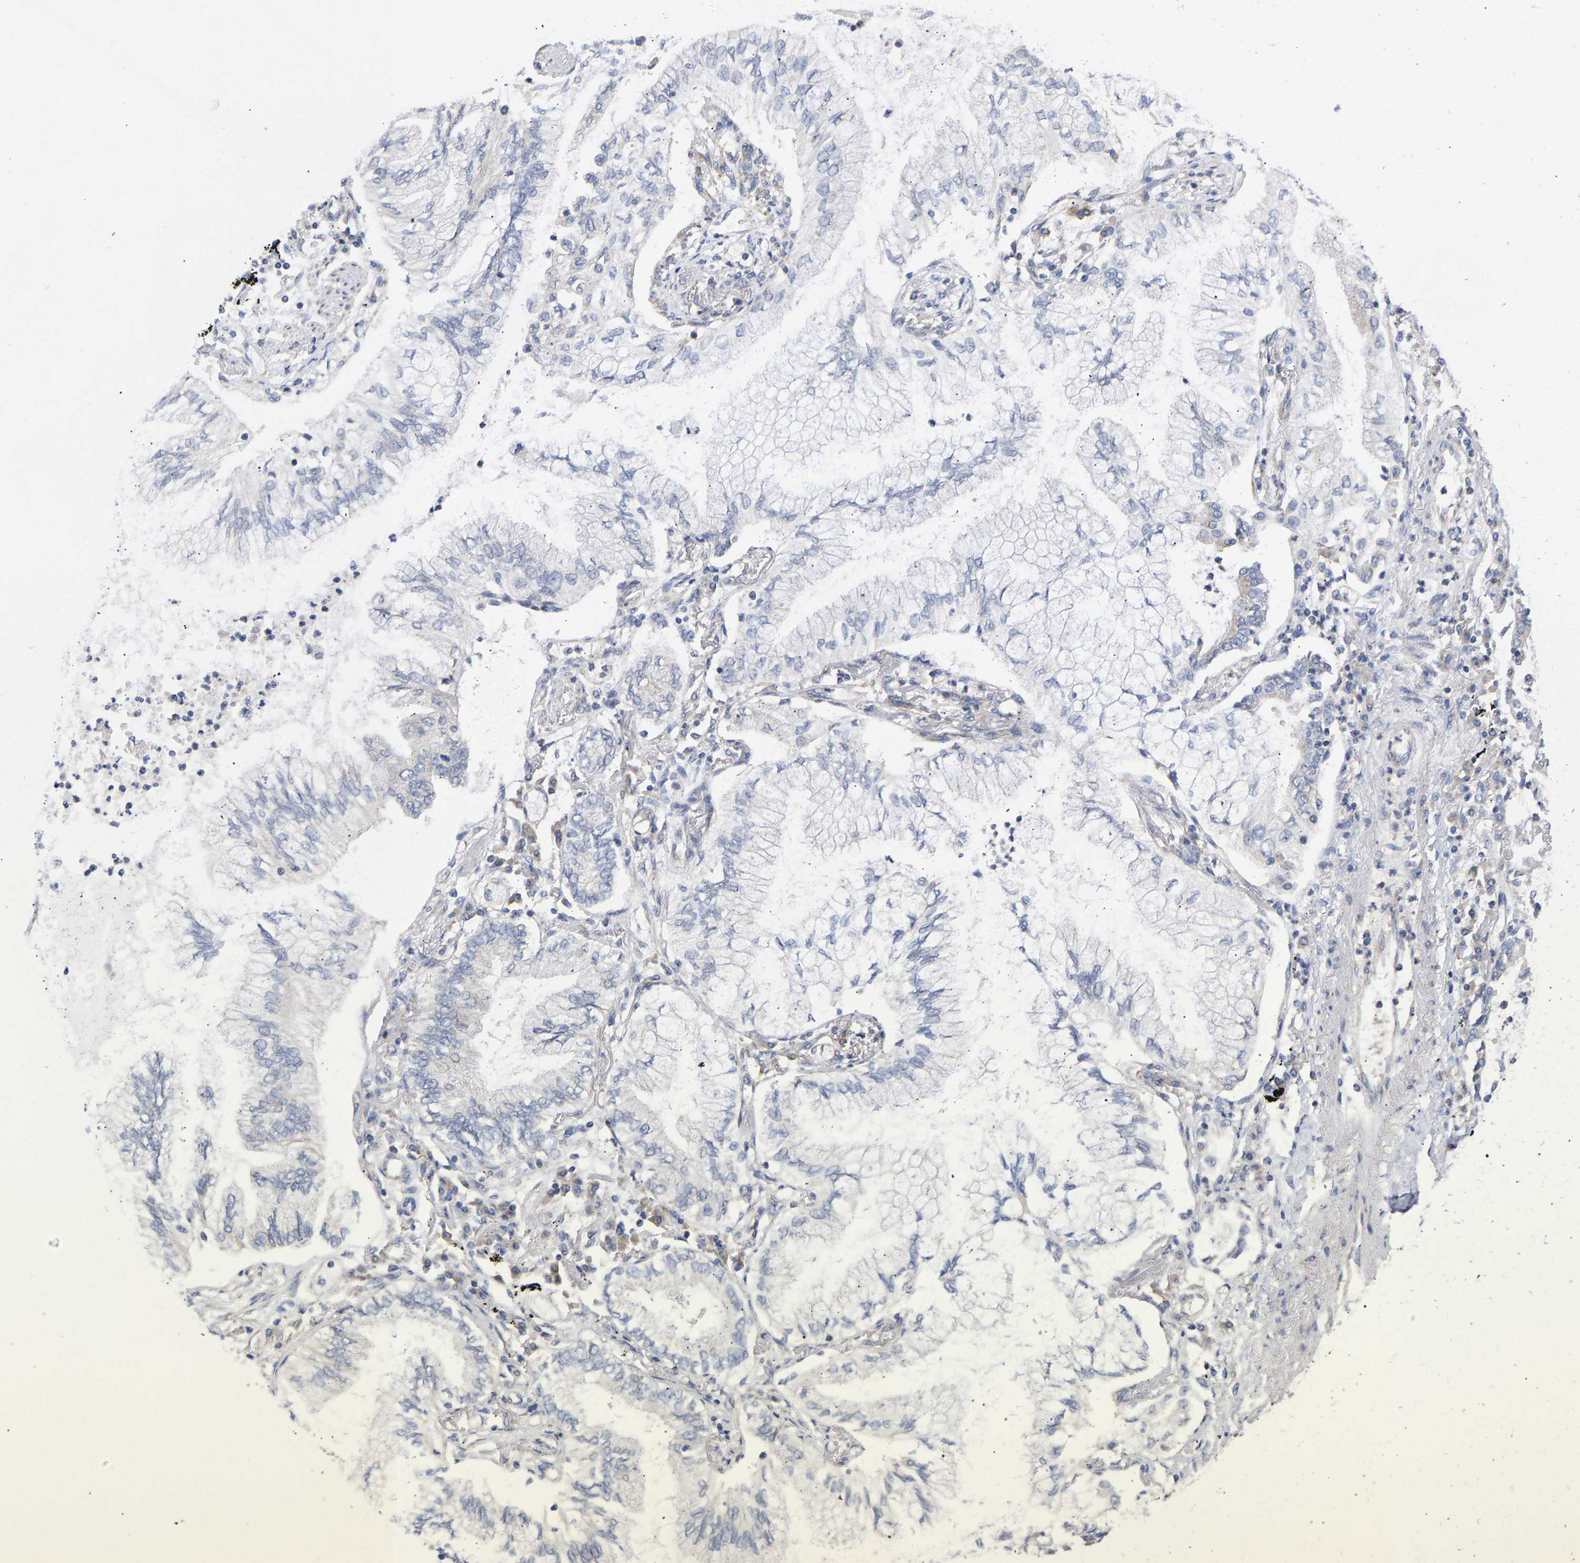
{"staining": {"intensity": "negative", "quantity": "none", "location": "none"}, "tissue": "lung cancer", "cell_type": "Tumor cells", "image_type": "cancer", "snomed": [{"axis": "morphology", "description": "Normal tissue, NOS"}, {"axis": "morphology", "description": "Adenocarcinoma, NOS"}, {"axis": "topography", "description": "Bronchus"}, {"axis": "topography", "description": "Lung"}], "caption": "An immunohistochemistry (IHC) photomicrograph of adenocarcinoma (lung) is shown. There is no staining in tumor cells of adenocarcinoma (lung).", "gene": "MAP2K3", "patient": {"sex": "female", "age": 70}}